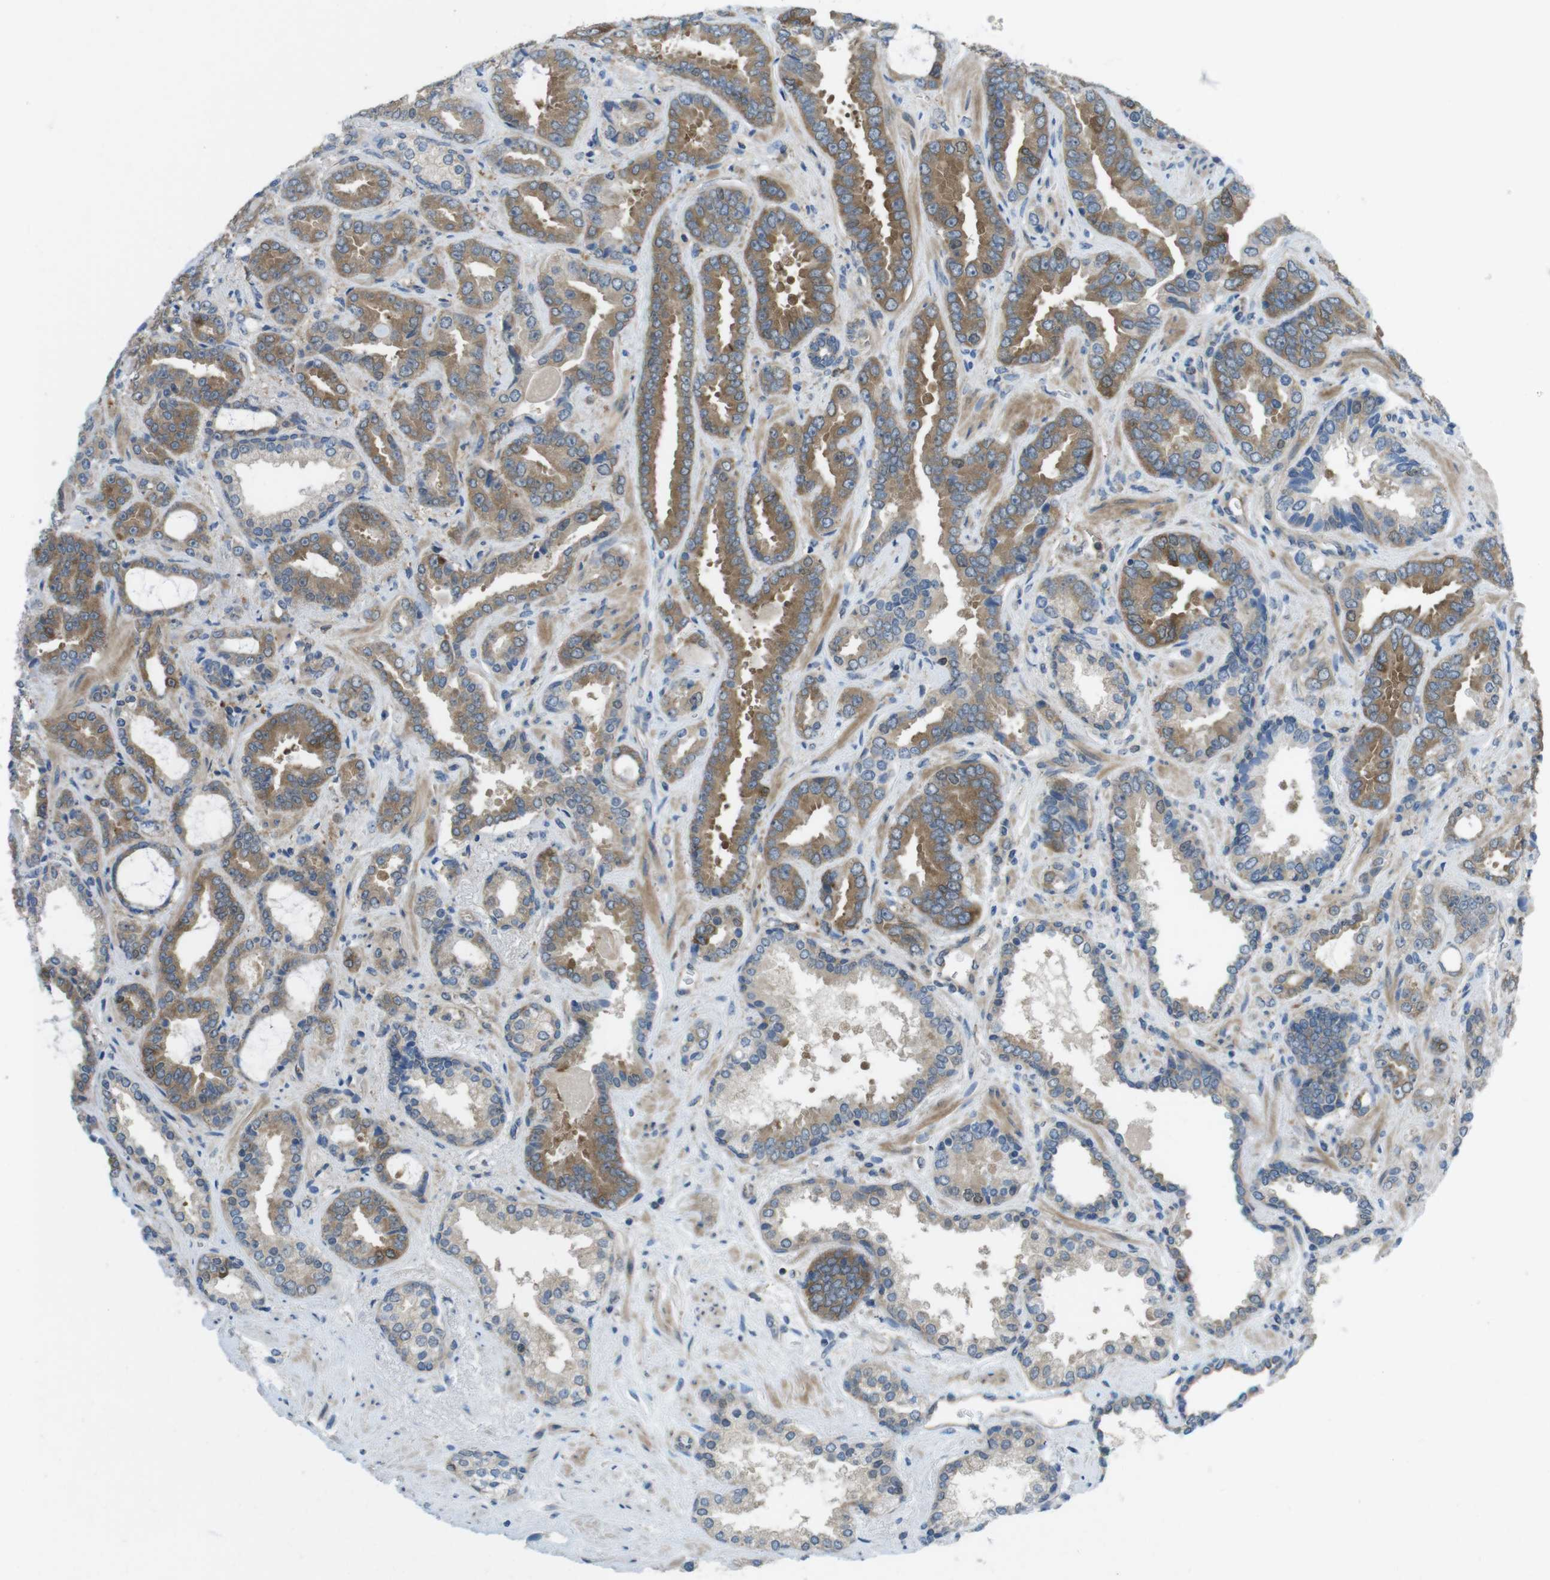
{"staining": {"intensity": "moderate", "quantity": ">75%", "location": "cytoplasmic/membranous"}, "tissue": "prostate cancer", "cell_type": "Tumor cells", "image_type": "cancer", "snomed": [{"axis": "morphology", "description": "Adenocarcinoma, Low grade"}, {"axis": "topography", "description": "Prostate"}], "caption": "A high-resolution histopathology image shows immunohistochemistry staining of low-grade adenocarcinoma (prostate), which demonstrates moderate cytoplasmic/membranous positivity in about >75% of tumor cells.", "gene": "MTHFD1", "patient": {"sex": "male", "age": 60}}